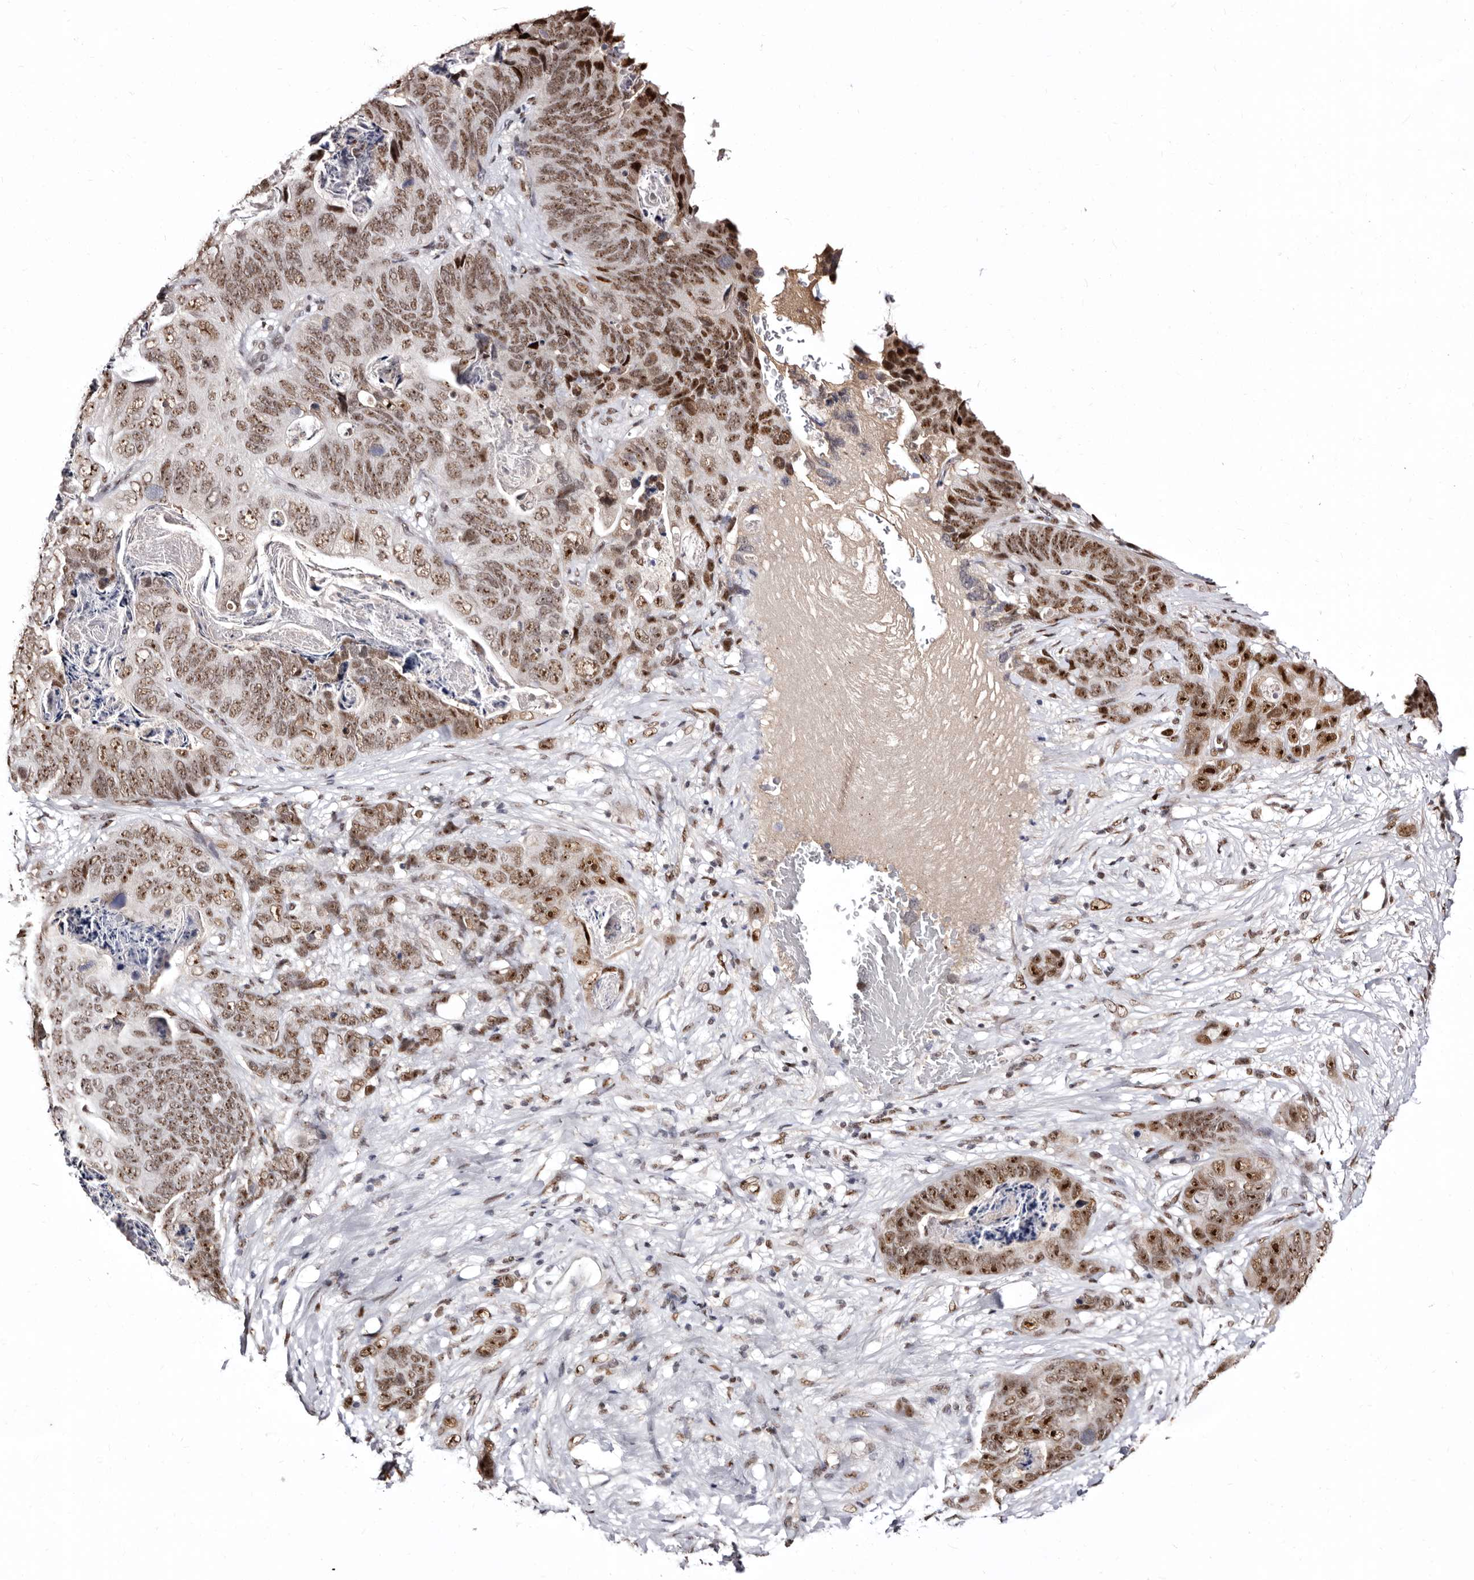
{"staining": {"intensity": "moderate", "quantity": ">75%", "location": "nuclear"}, "tissue": "stomach cancer", "cell_type": "Tumor cells", "image_type": "cancer", "snomed": [{"axis": "morphology", "description": "Normal tissue, NOS"}, {"axis": "morphology", "description": "Adenocarcinoma, NOS"}, {"axis": "topography", "description": "Stomach"}], "caption": "High-magnification brightfield microscopy of stomach adenocarcinoma stained with DAB (3,3'-diaminobenzidine) (brown) and counterstained with hematoxylin (blue). tumor cells exhibit moderate nuclear expression is identified in approximately>75% of cells. (IHC, brightfield microscopy, high magnification).", "gene": "ANAPC11", "patient": {"sex": "female", "age": 89}}